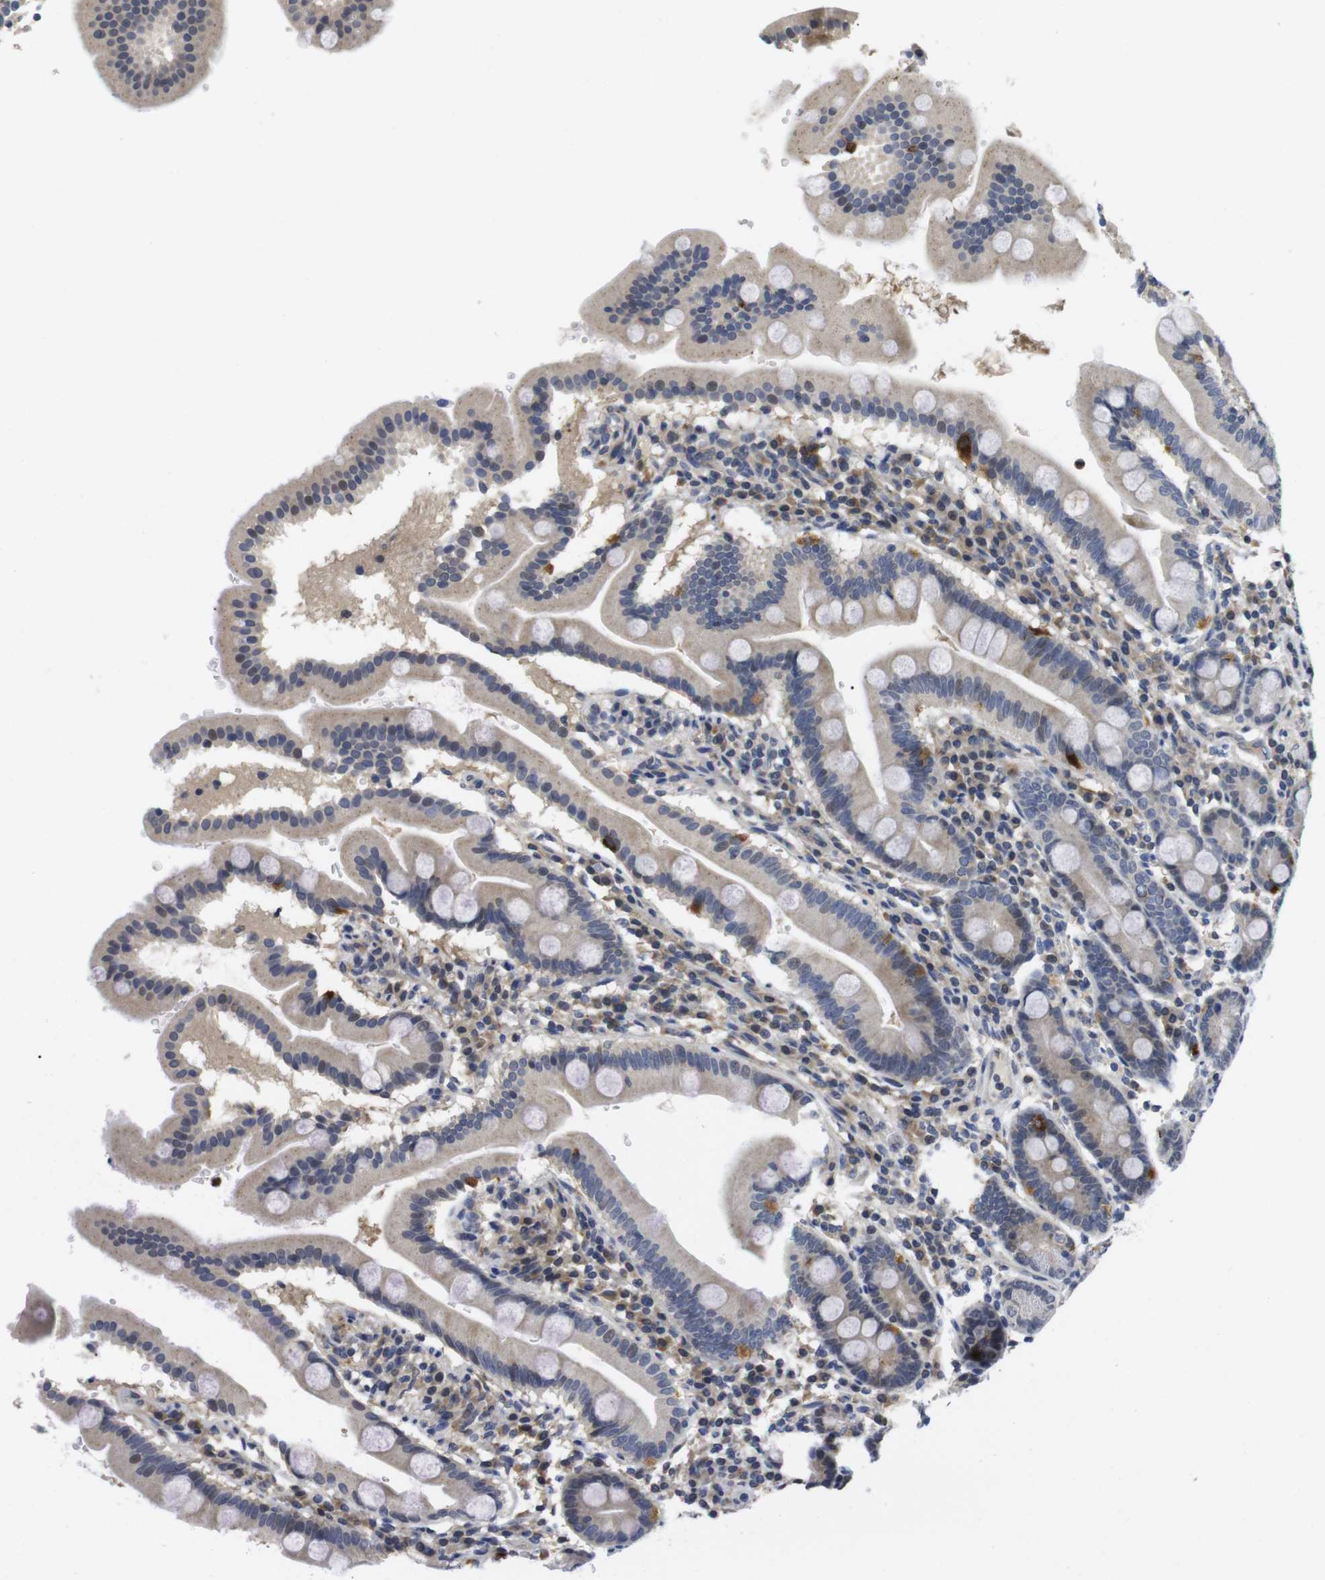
{"staining": {"intensity": "moderate", "quantity": "<25%", "location": "cytoplasmic/membranous"}, "tissue": "duodenum", "cell_type": "Glandular cells", "image_type": "normal", "snomed": [{"axis": "morphology", "description": "Normal tissue, NOS"}, {"axis": "topography", "description": "Duodenum"}], "caption": "Moderate cytoplasmic/membranous expression is appreciated in about <25% of glandular cells in unremarkable duodenum. (DAB IHC, brown staining for protein, blue staining for nuclei).", "gene": "FNTA", "patient": {"sex": "male", "age": 50}}